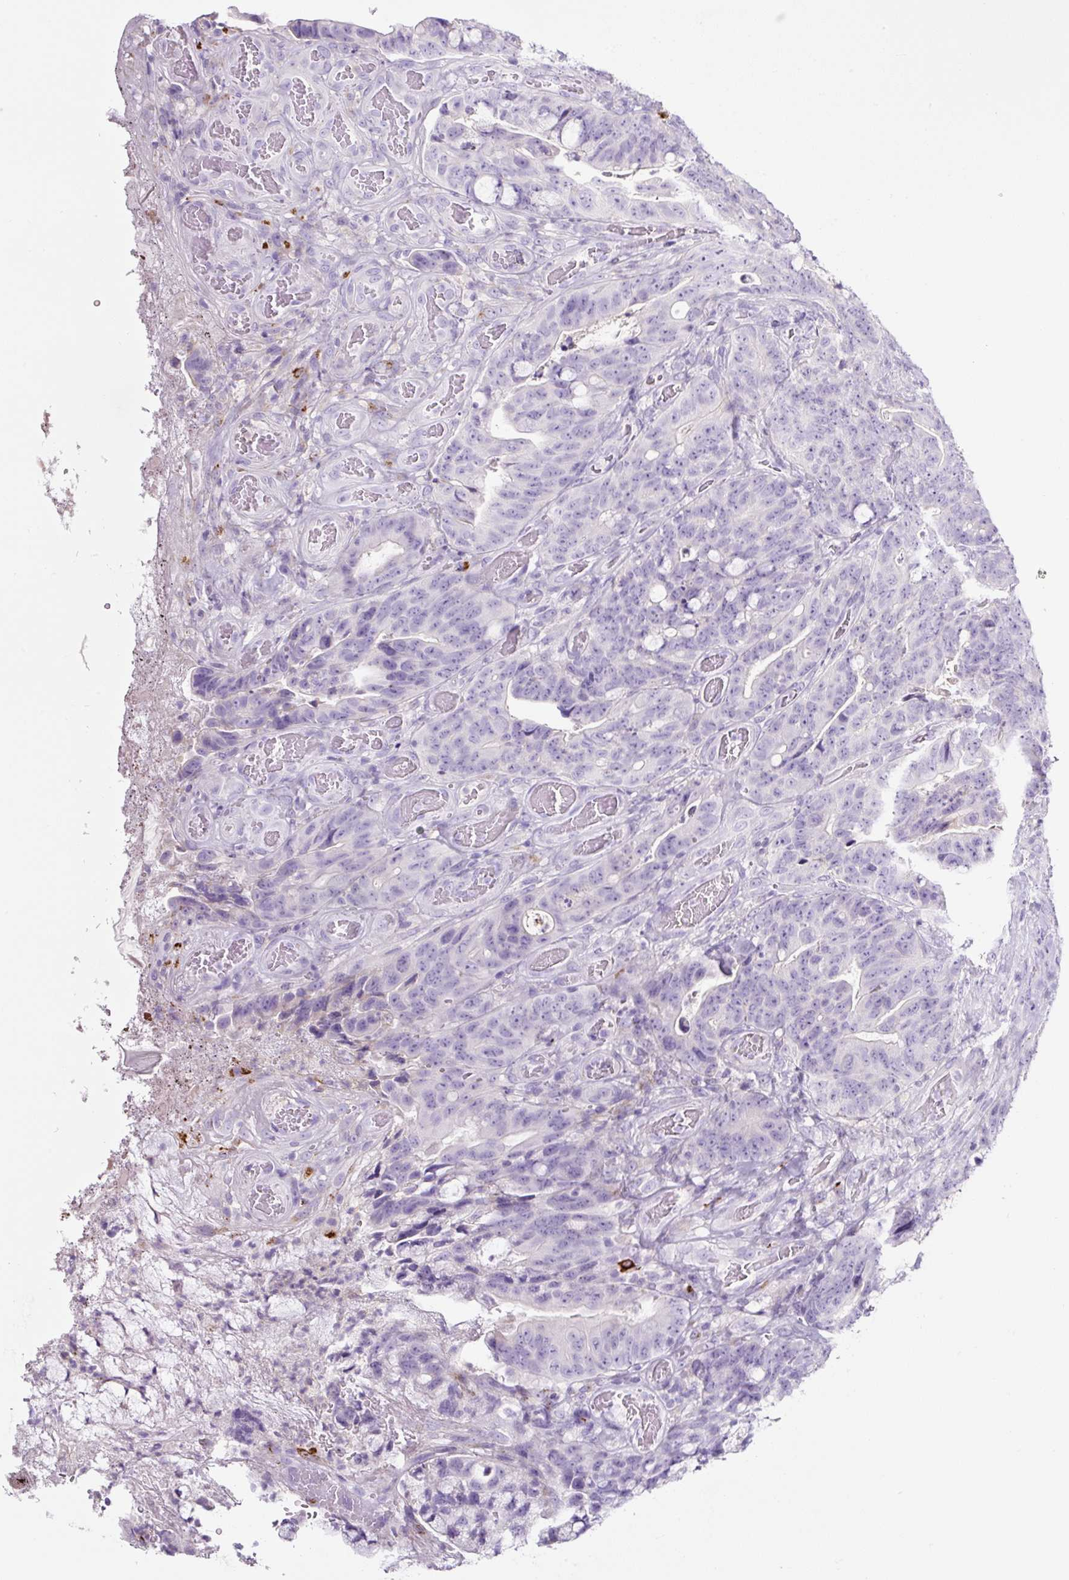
{"staining": {"intensity": "negative", "quantity": "none", "location": "none"}, "tissue": "colorectal cancer", "cell_type": "Tumor cells", "image_type": "cancer", "snomed": [{"axis": "morphology", "description": "Adenocarcinoma, NOS"}, {"axis": "topography", "description": "Colon"}], "caption": "A micrograph of human colorectal cancer is negative for staining in tumor cells. (DAB immunohistochemistry with hematoxylin counter stain).", "gene": "RNF212B", "patient": {"sex": "female", "age": 82}}